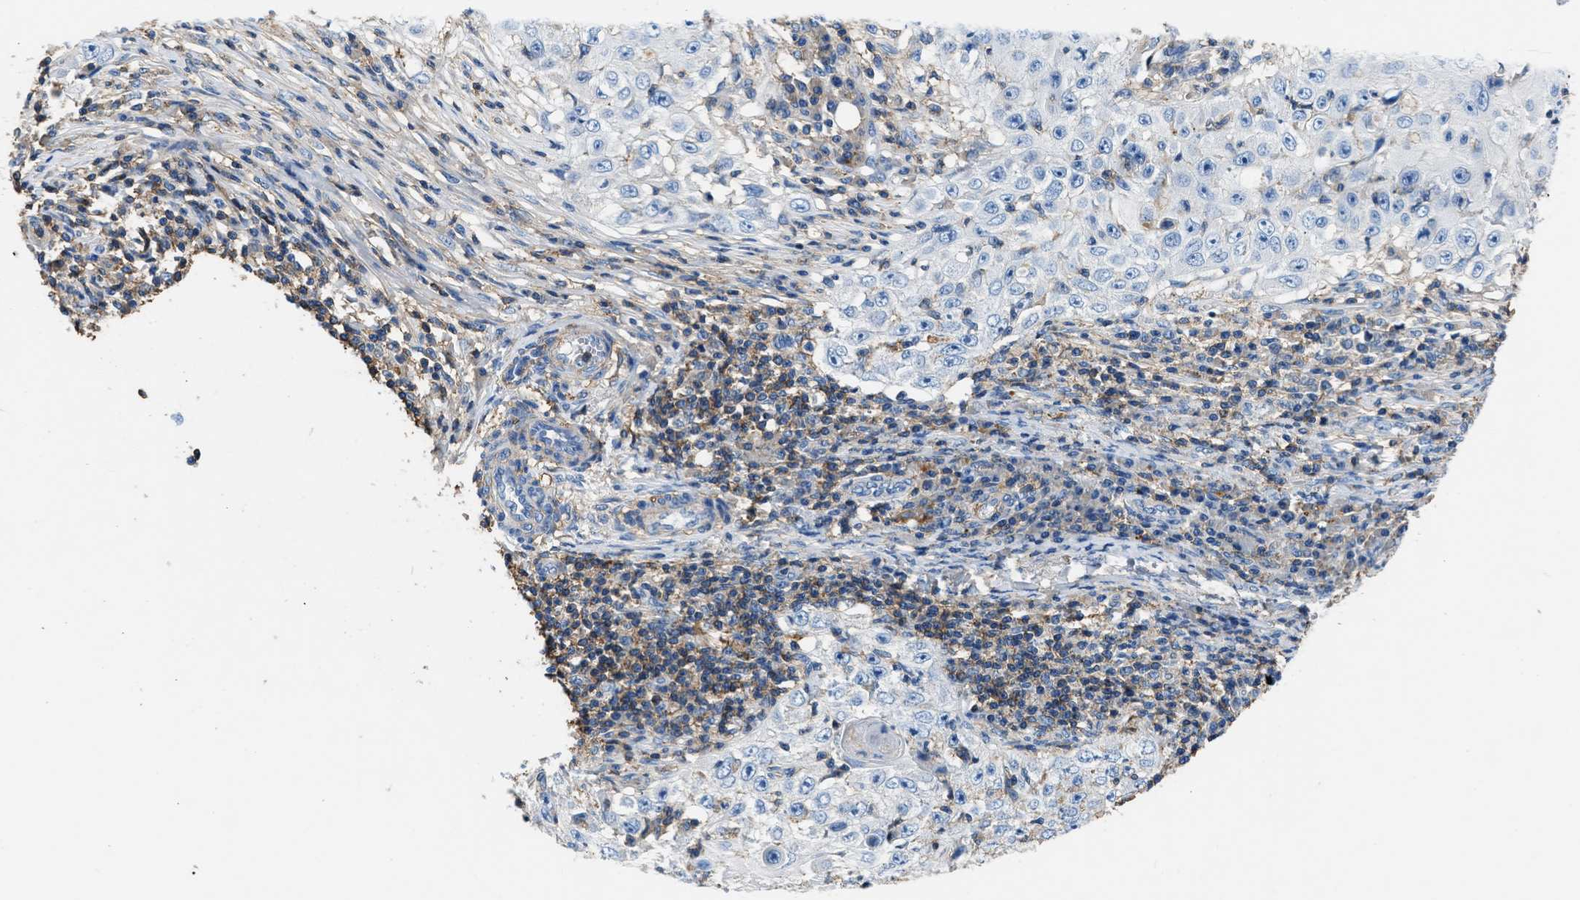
{"staining": {"intensity": "negative", "quantity": "none", "location": "none"}, "tissue": "skin cancer", "cell_type": "Tumor cells", "image_type": "cancer", "snomed": [{"axis": "morphology", "description": "Squamous cell carcinoma, NOS"}, {"axis": "topography", "description": "Skin"}], "caption": "Immunohistochemistry histopathology image of neoplastic tissue: human squamous cell carcinoma (skin) stained with DAB (3,3'-diaminobenzidine) exhibits no significant protein positivity in tumor cells.", "gene": "KCNQ4", "patient": {"sex": "male", "age": 86}}